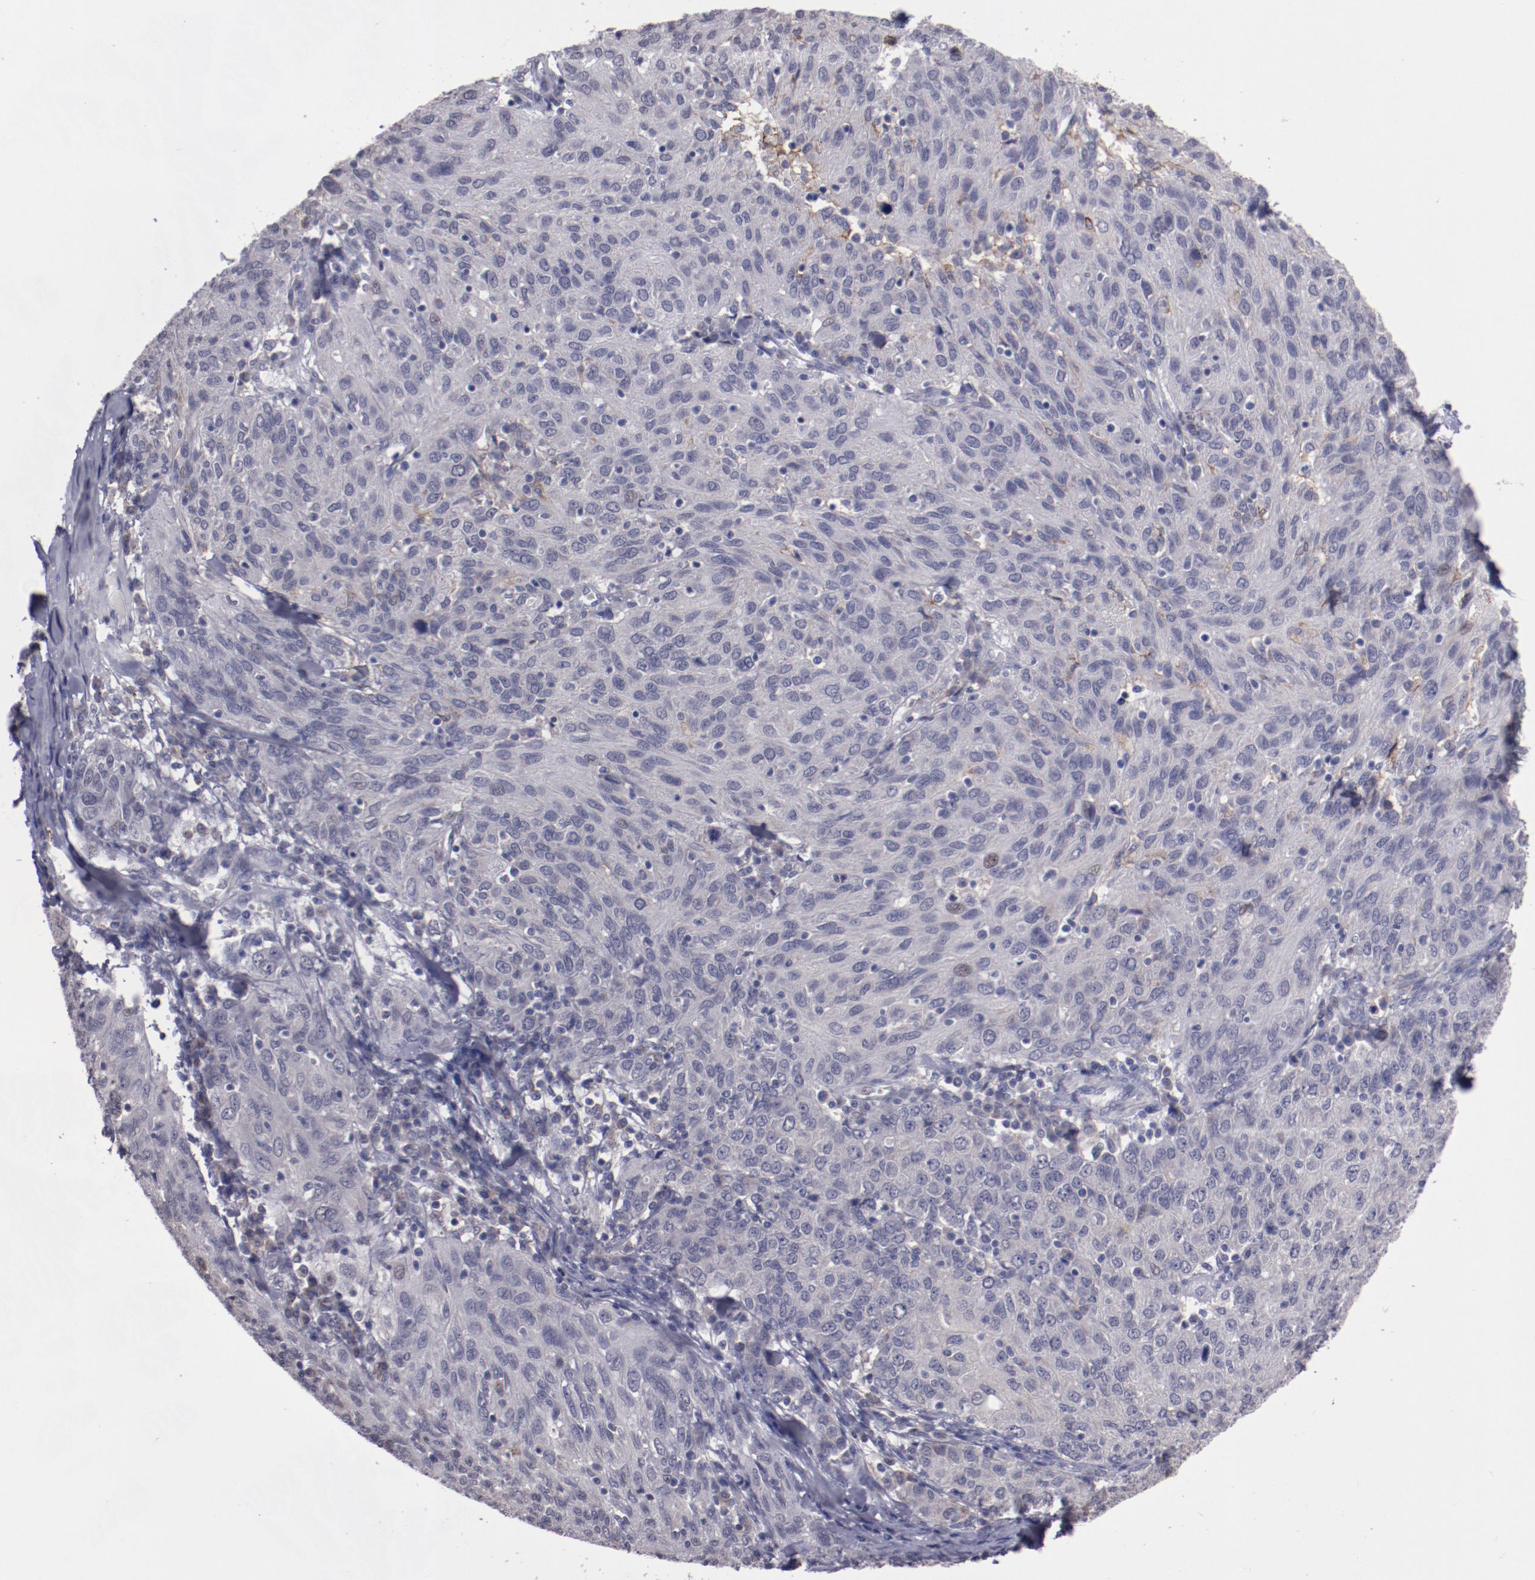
{"staining": {"intensity": "weak", "quantity": "<25%", "location": "cytoplasmic/membranous"}, "tissue": "ovarian cancer", "cell_type": "Tumor cells", "image_type": "cancer", "snomed": [{"axis": "morphology", "description": "Carcinoma, endometroid"}, {"axis": "topography", "description": "Ovary"}], "caption": "DAB immunohistochemical staining of human ovarian cancer demonstrates no significant staining in tumor cells. (DAB (3,3'-diaminobenzidine) immunohistochemistry (IHC), high magnification).", "gene": "NRXN3", "patient": {"sex": "female", "age": 50}}